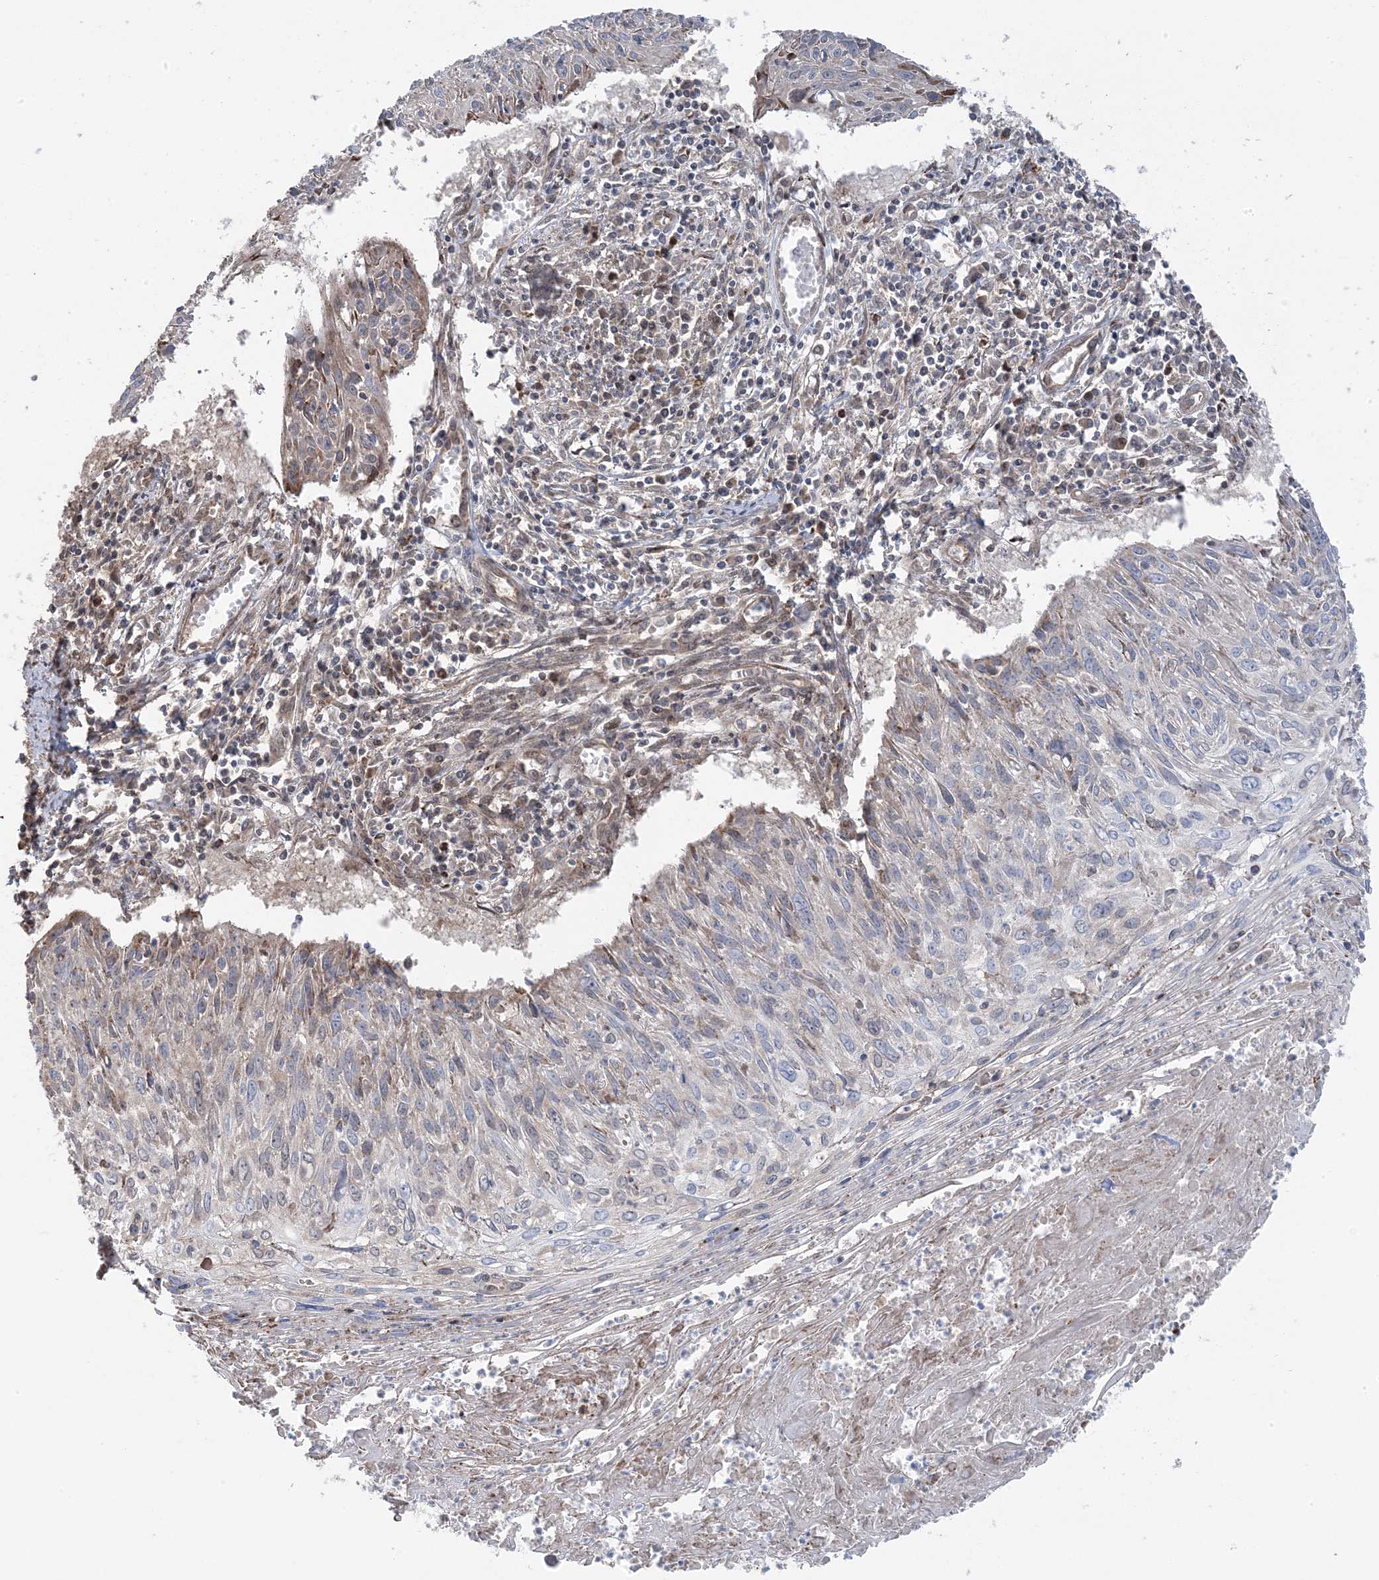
{"staining": {"intensity": "negative", "quantity": "none", "location": "none"}, "tissue": "cervical cancer", "cell_type": "Tumor cells", "image_type": "cancer", "snomed": [{"axis": "morphology", "description": "Squamous cell carcinoma, NOS"}, {"axis": "topography", "description": "Cervix"}], "caption": "Image shows no significant protein expression in tumor cells of cervical squamous cell carcinoma.", "gene": "MAPK1IP1L", "patient": {"sex": "female", "age": 51}}